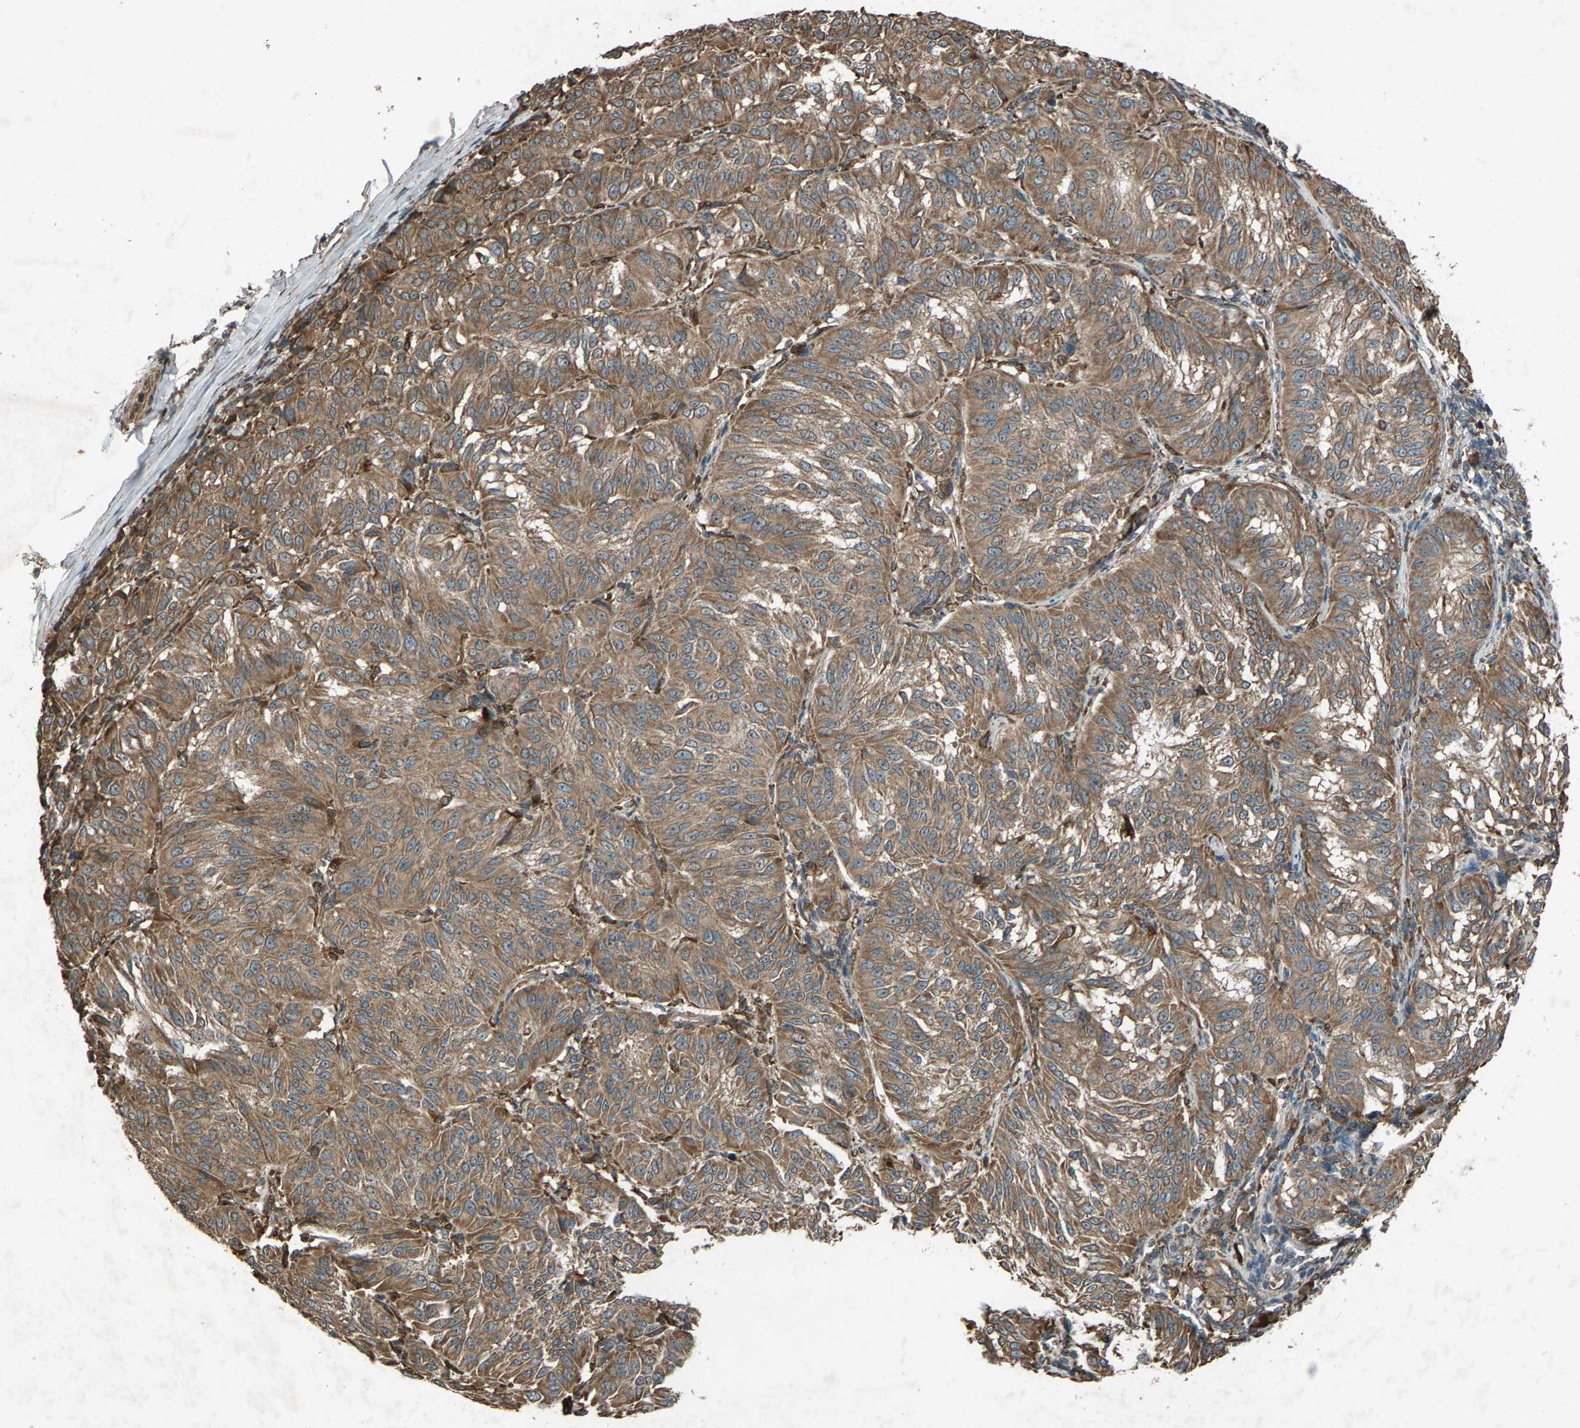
{"staining": {"intensity": "moderate", "quantity": ">75%", "location": "cytoplasmic/membranous"}, "tissue": "melanoma", "cell_type": "Tumor cells", "image_type": "cancer", "snomed": [{"axis": "morphology", "description": "Malignant melanoma, NOS"}, {"axis": "topography", "description": "Skin"}], "caption": "Moderate cytoplasmic/membranous protein expression is appreciated in approximately >75% of tumor cells in malignant melanoma.", "gene": "CALR", "patient": {"sex": "female", "age": 72}}